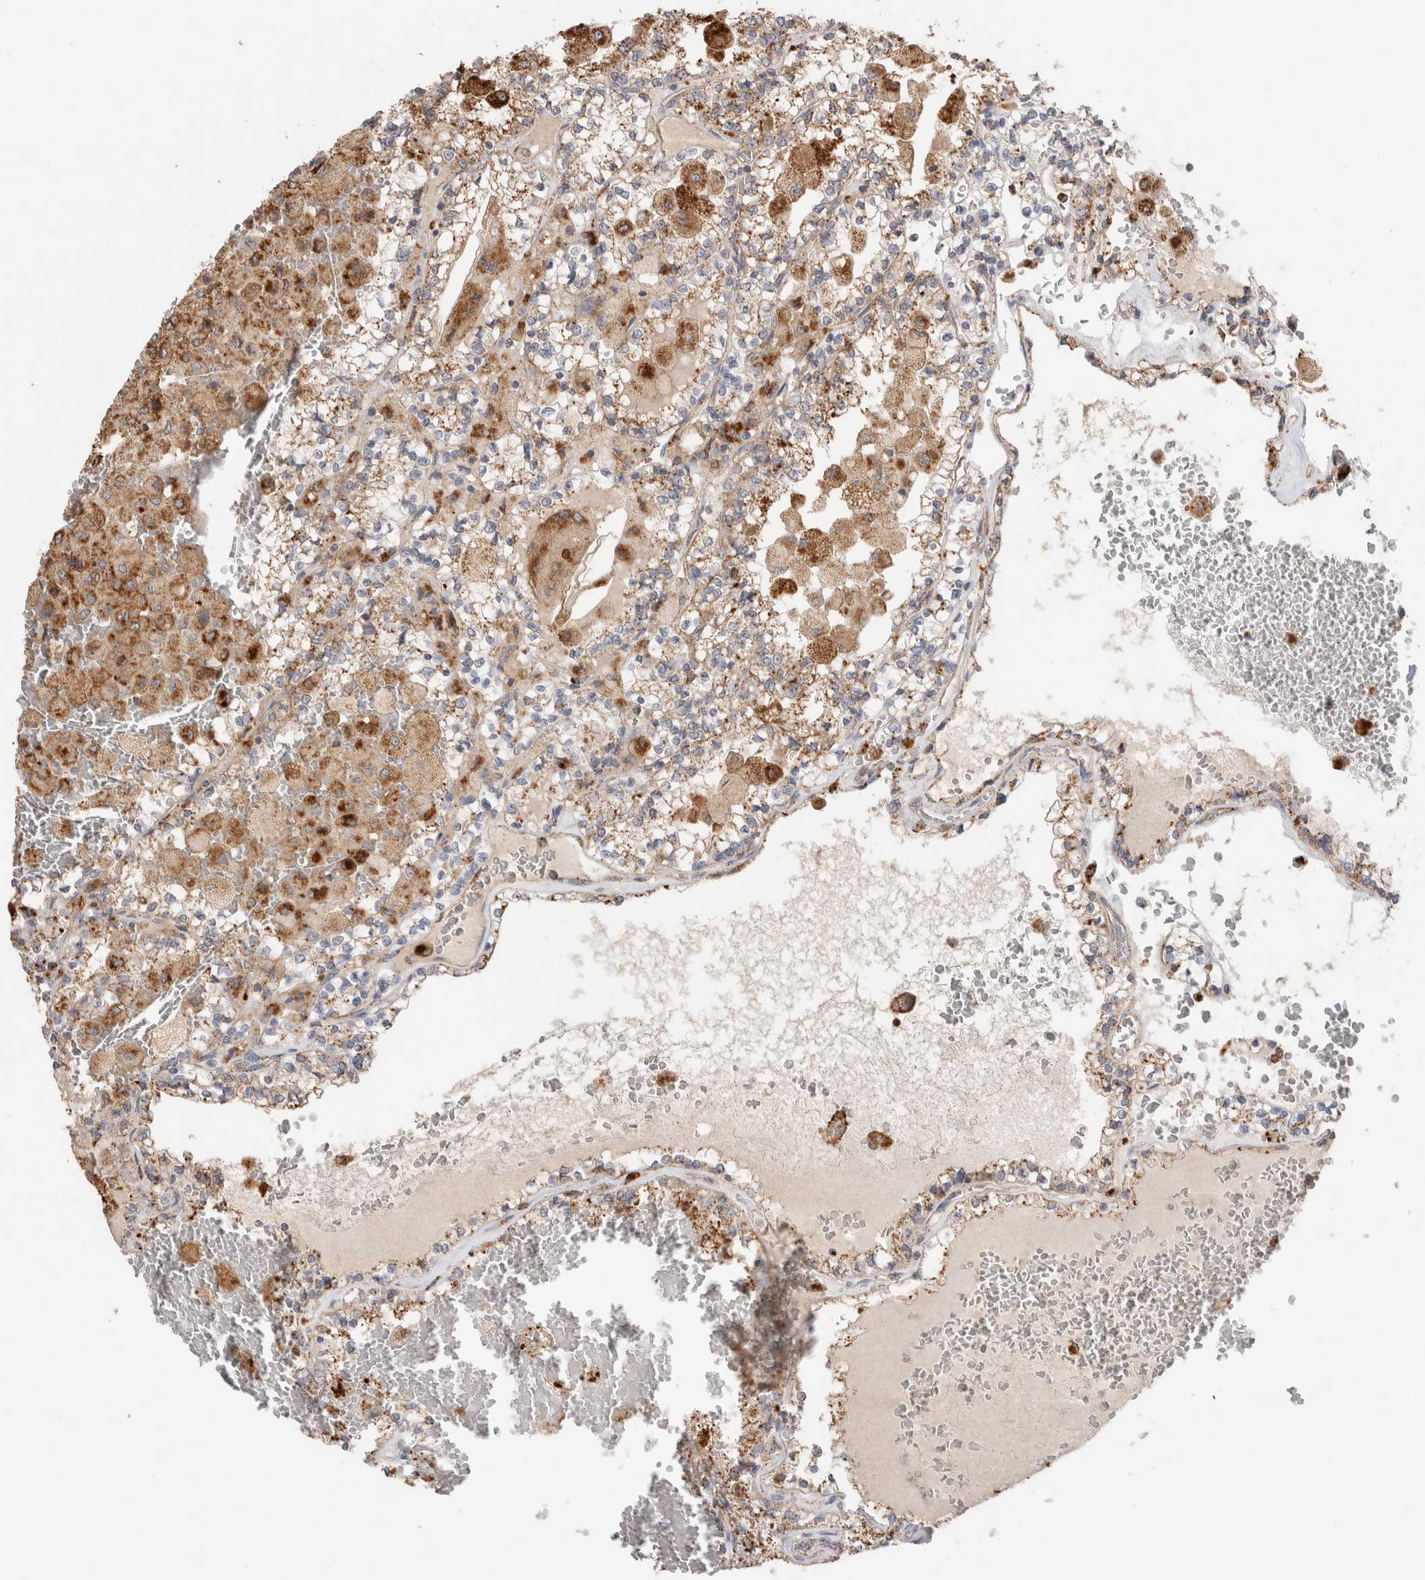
{"staining": {"intensity": "moderate", "quantity": ">75%", "location": "cytoplasmic/membranous"}, "tissue": "renal cancer", "cell_type": "Tumor cells", "image_type": "cancer", "snomed": [{"axis": "morphology", "description": "Adenocarcinoma, NOS"}, {"axis": "topography", "description": "Kidney"}], "caption": "IHC (DAB) staining of renal cancer exhibits moderate cytoplasmic/membranous protein expression in about >75% of tumor cells. Nuclei are stained in blue.", "gene": "GNS", "patient": {"sex": "female", "age": 56}}